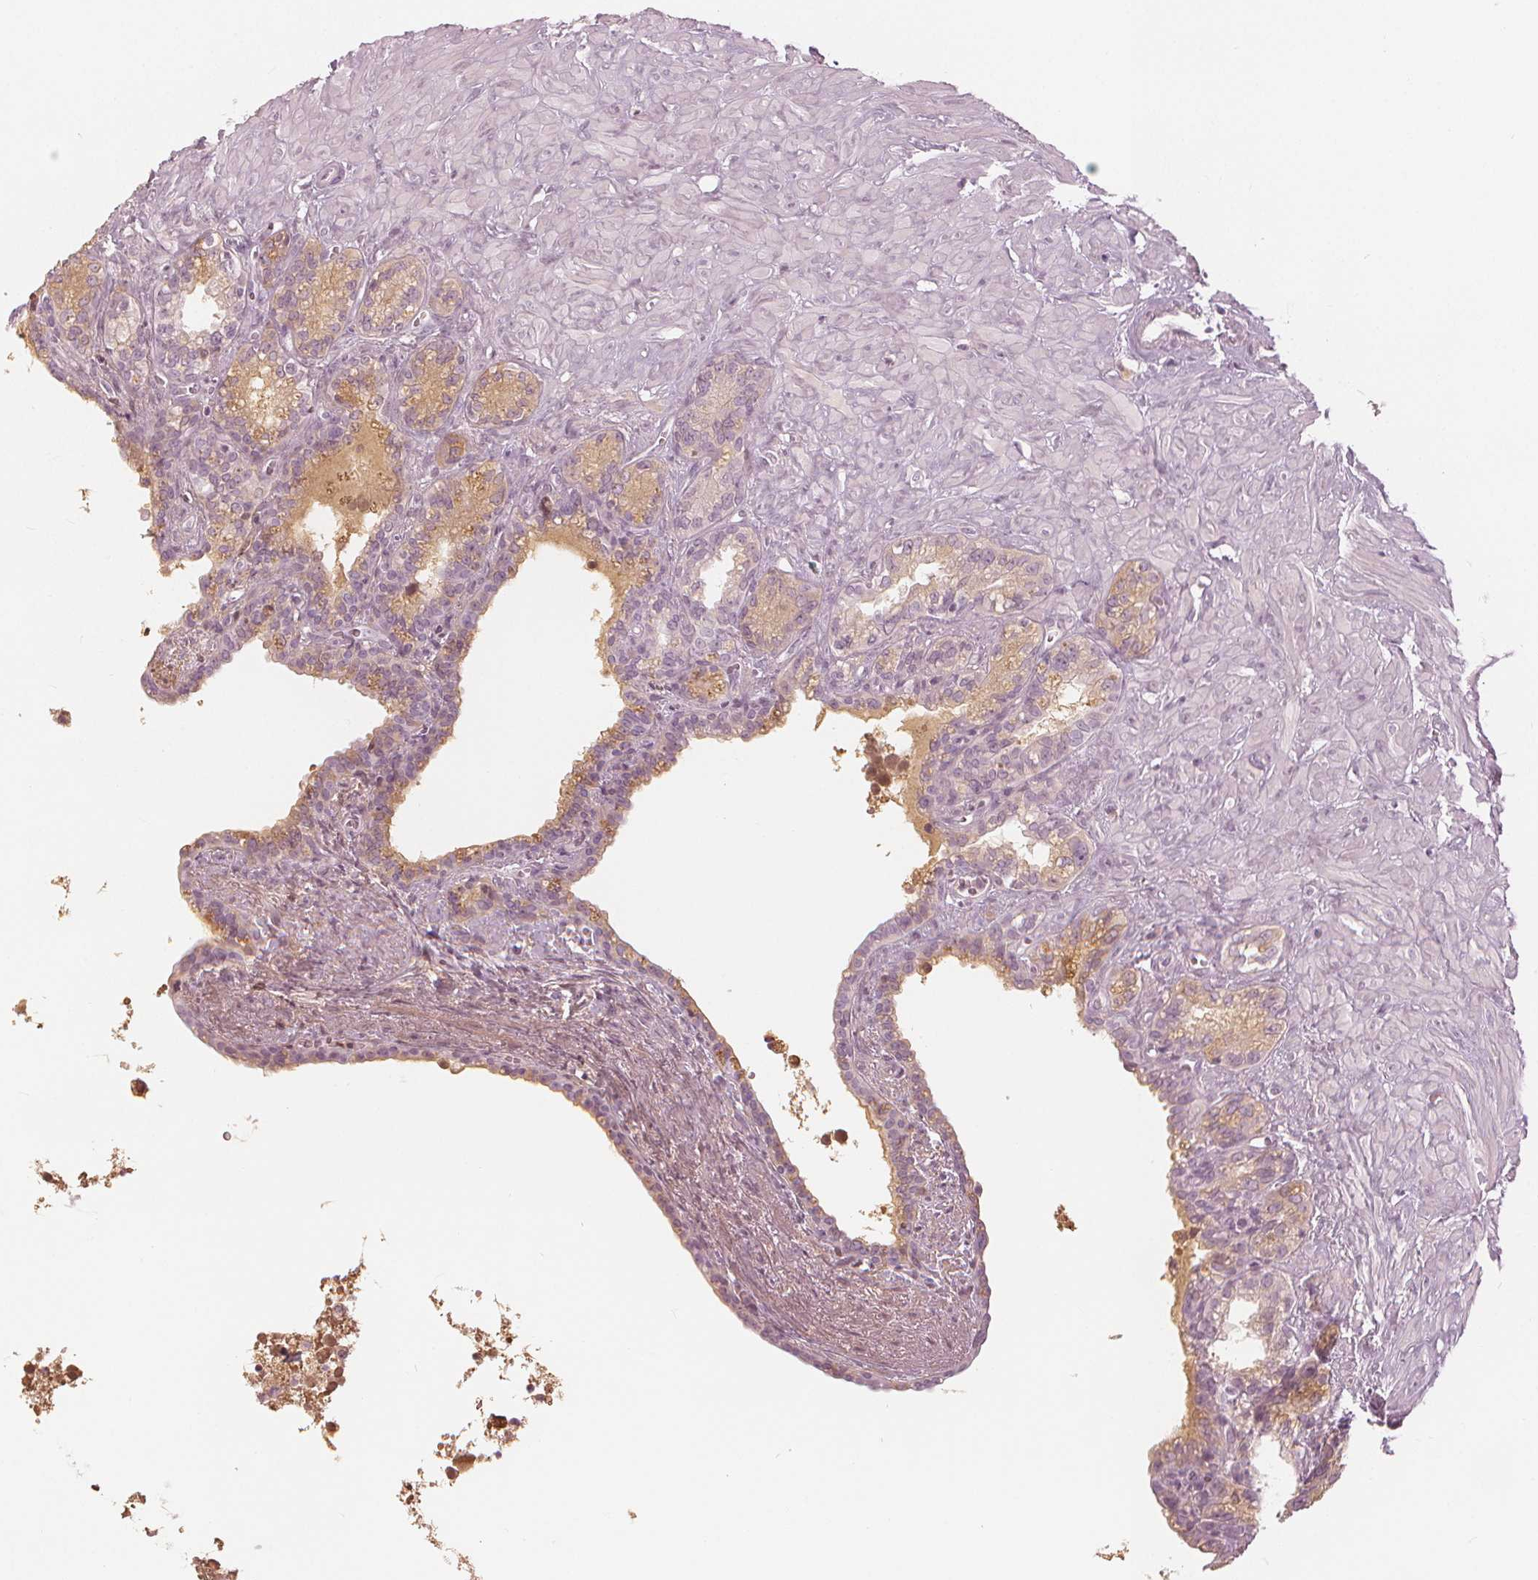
{"staining": {"intensity": "weak", "quantity": "<25%", "location": "cytoplasmic/membranous"}, "tissue": "seminal vesicle", "cell_type": "Glandular cells", "image_type": "normal", "snomed": [{"axis": "morphology", "description": "Normal tissue, NOS"}, {"axis": "morphology", "description": "Urothelial carcinoma, NOS"}, {"axis": "topography", "description": "Urinary bladder"}, {"axis": "topography", "description": "Seminal veicle"}], "caption": "Protein analysis of normal seminal vesicle displays no significant expression in glandular cells. The staining was performed using DAB to visualize the protein expression in brown, while the nuclei were stained in blue with hematoxylin (Magnification: 20x).", "gene": "PAEP", "patient": {"sex": "male", "age": 76}}